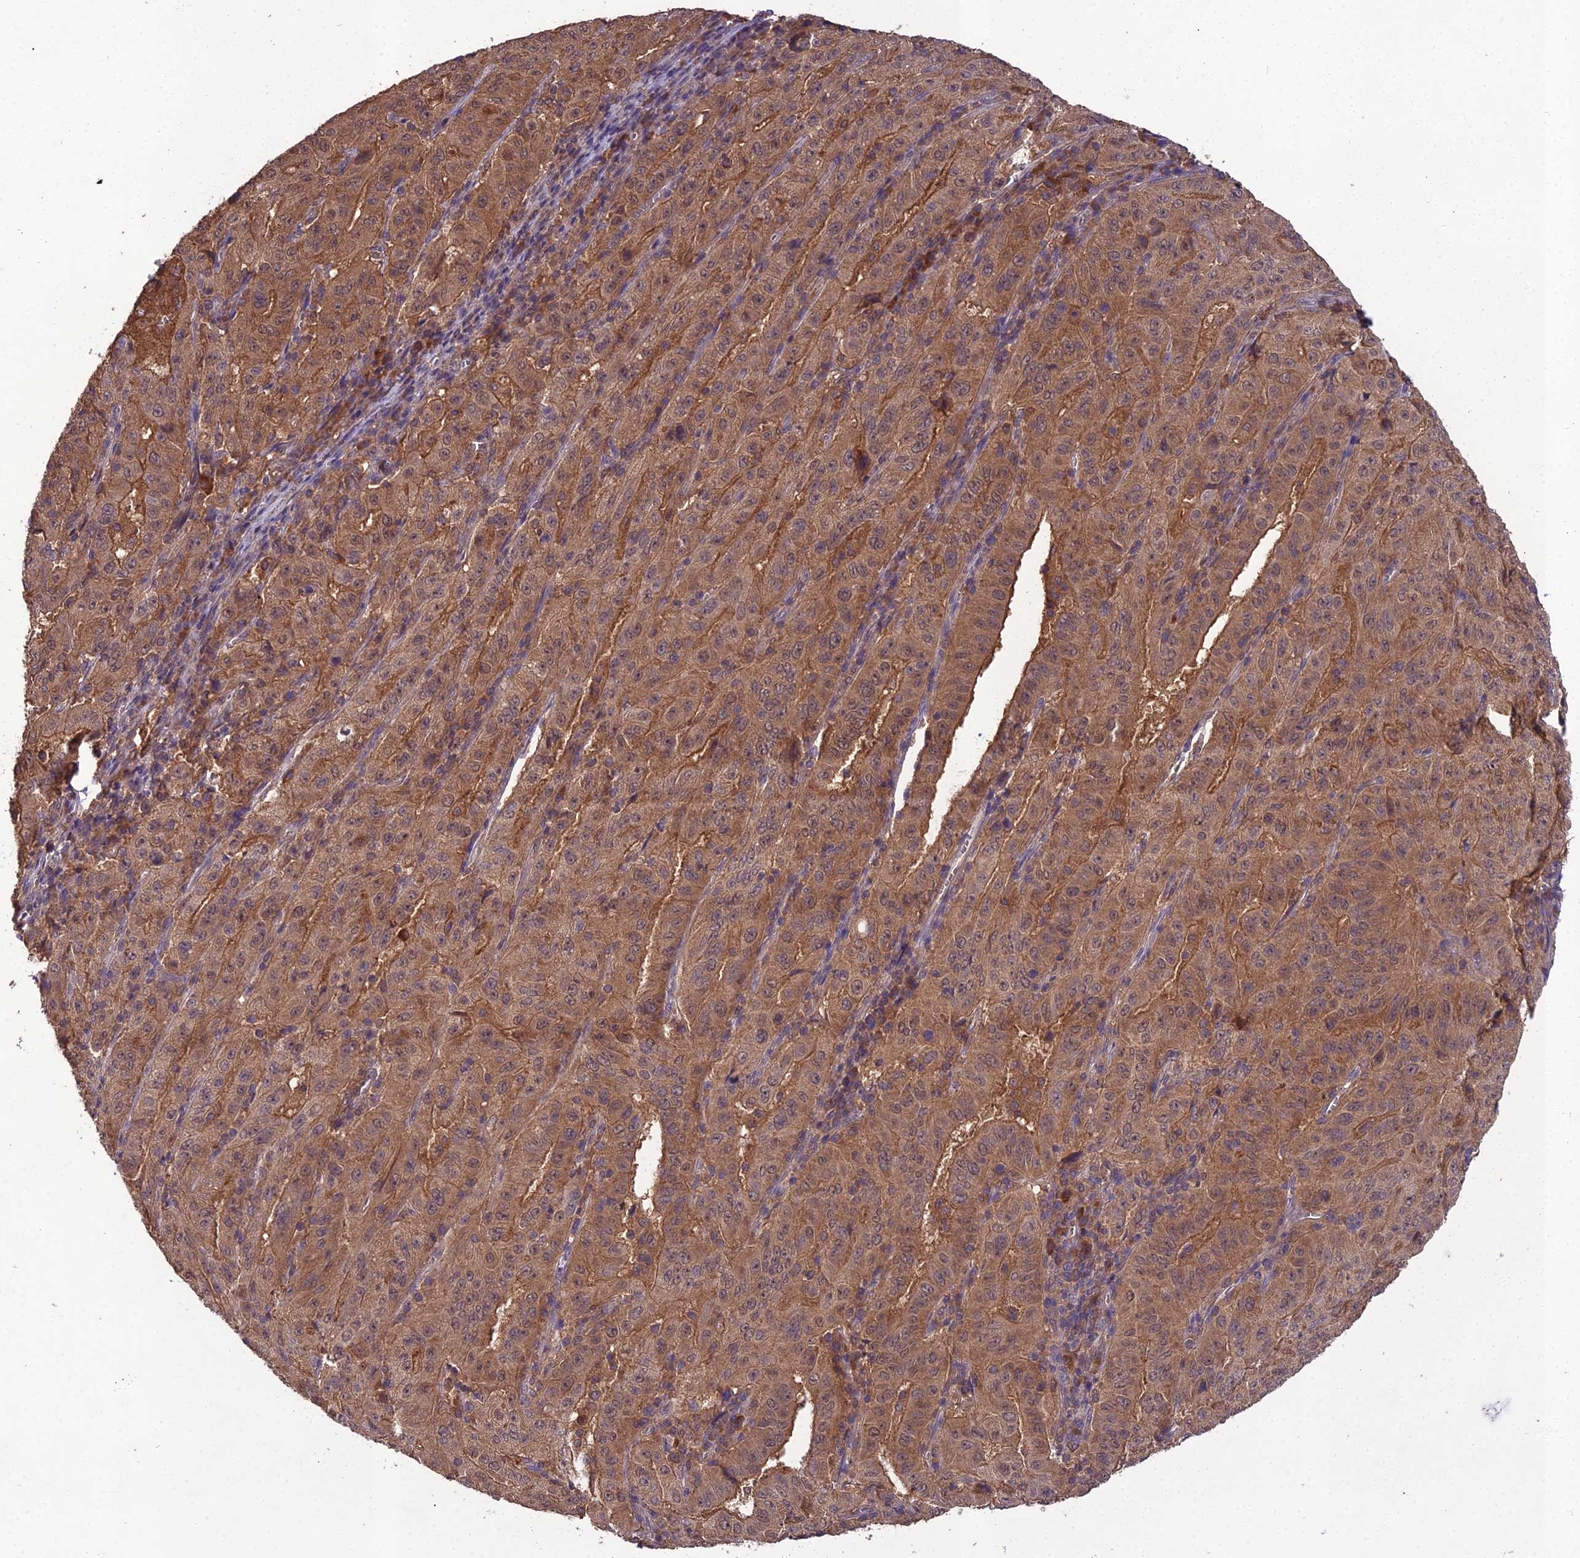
{"staining": {"intensity": "moderate", "quantity": ">75%", "location": "cytoplasmic/membranous"}, "tissue": "pancreatic cancer", "cell_type": "Tumor cells", "image_type": "cancer", "snomed": [{"axis": "morphology", "description": "Adenocarcinoma, NOS"}, {"axis": "topography", "description": "Pancreas"}], "caption": "DAB immunohistochemical staining of human pancreatic adenocarcinoma exhibits moderate cytoplasmic/membranous protein positivity in about >75% of tumor cells.", "gene": "TMEM258", "patient": {"sex": "male", "age": 63}}